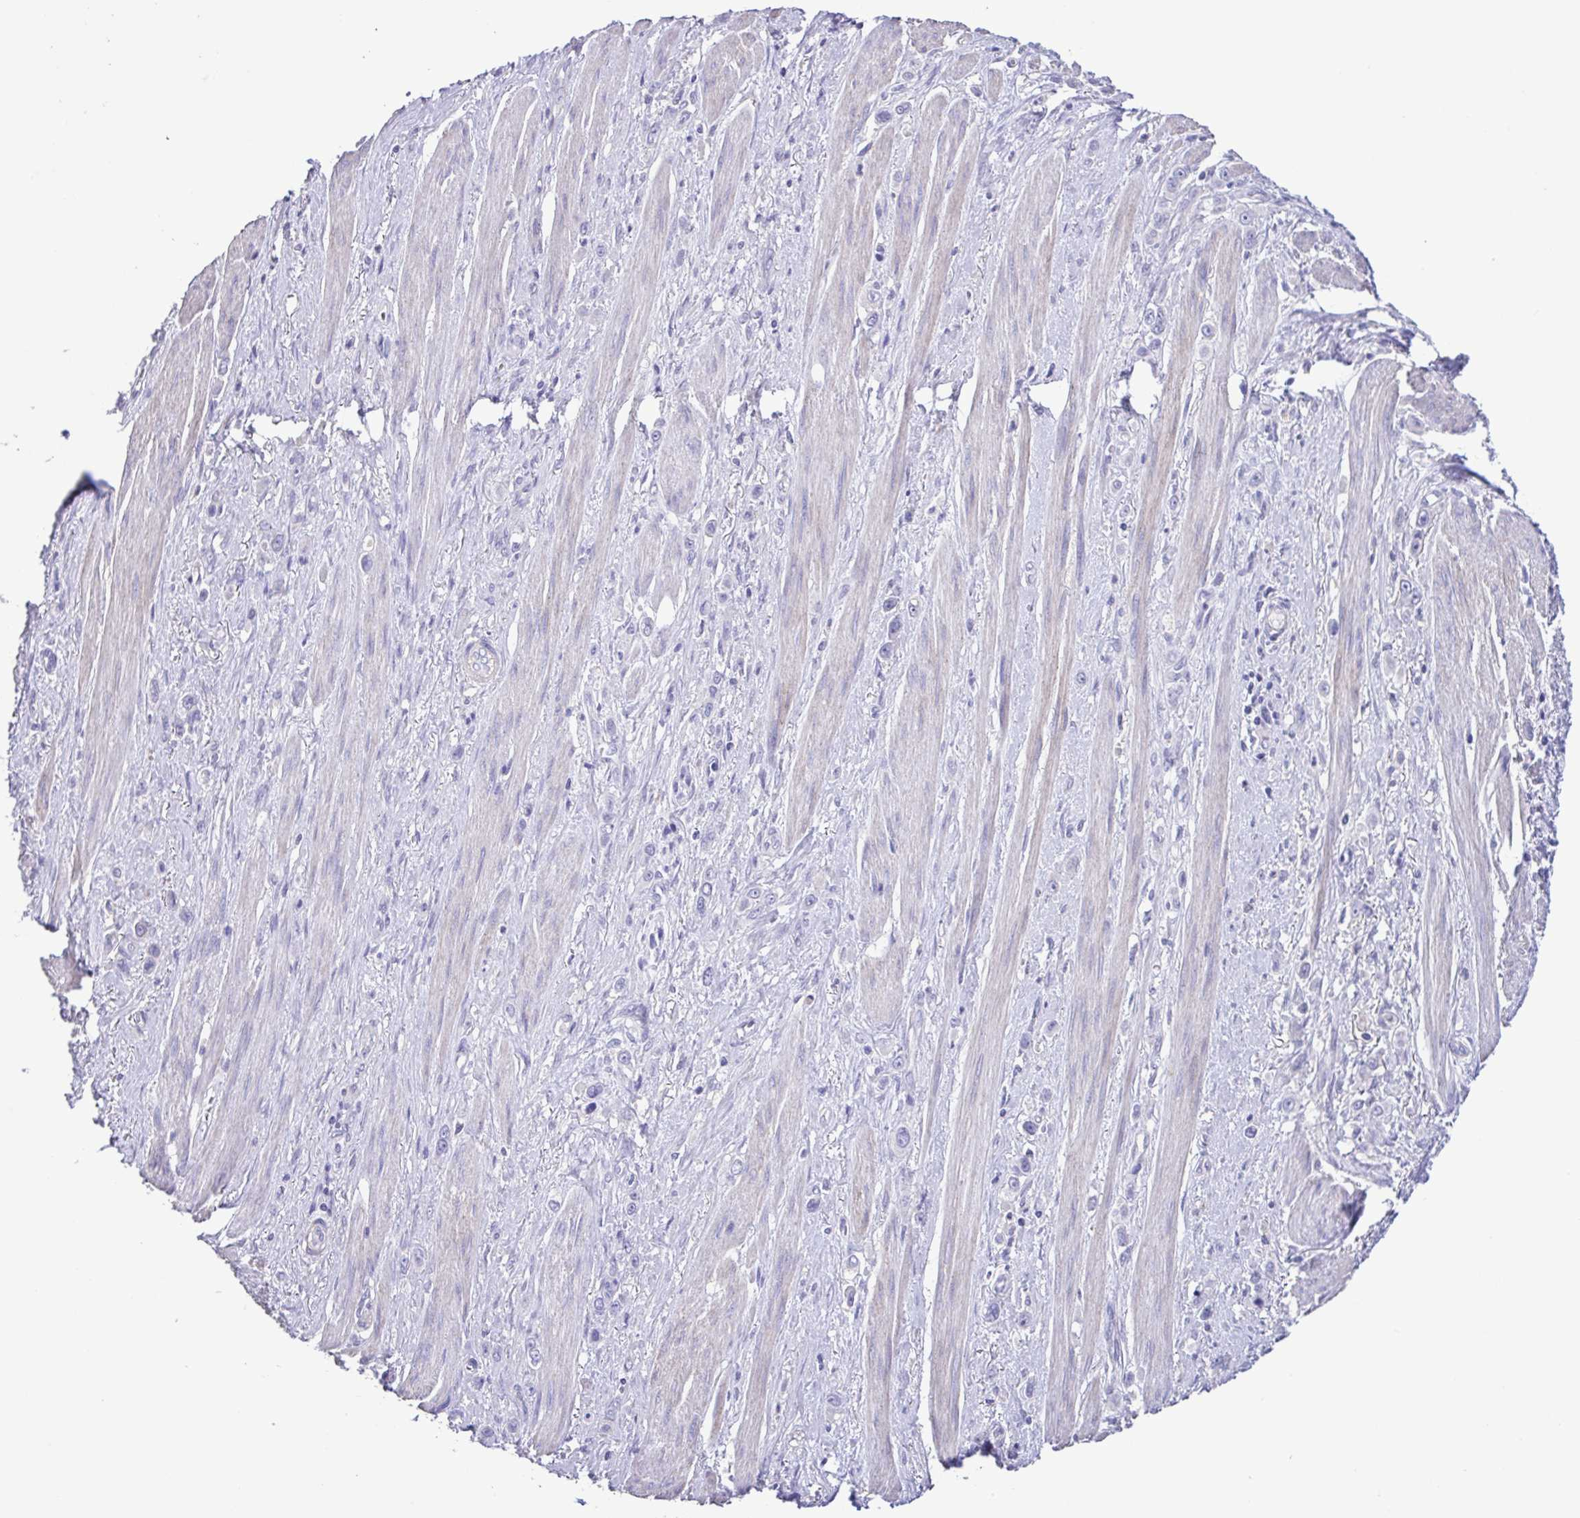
{"staining": {"intensity": "negative", "quantity": "none", "location": "none"}, "tissue": "stomach cancer", "cell_type": "Tumor cells", "image_type": "cancer", "snomed": [{"axis": "morphology", "description": "Adenocarcinoma, NOS"}, {"axis": "topography", "description": "Stomach, upper"}], "caption": "The histopathology image reveals no staining of tumor cells in stomach adenocarcinoma.", "gene": "PLA2G4E", "patient": {"sex": "male", "age": 75}}